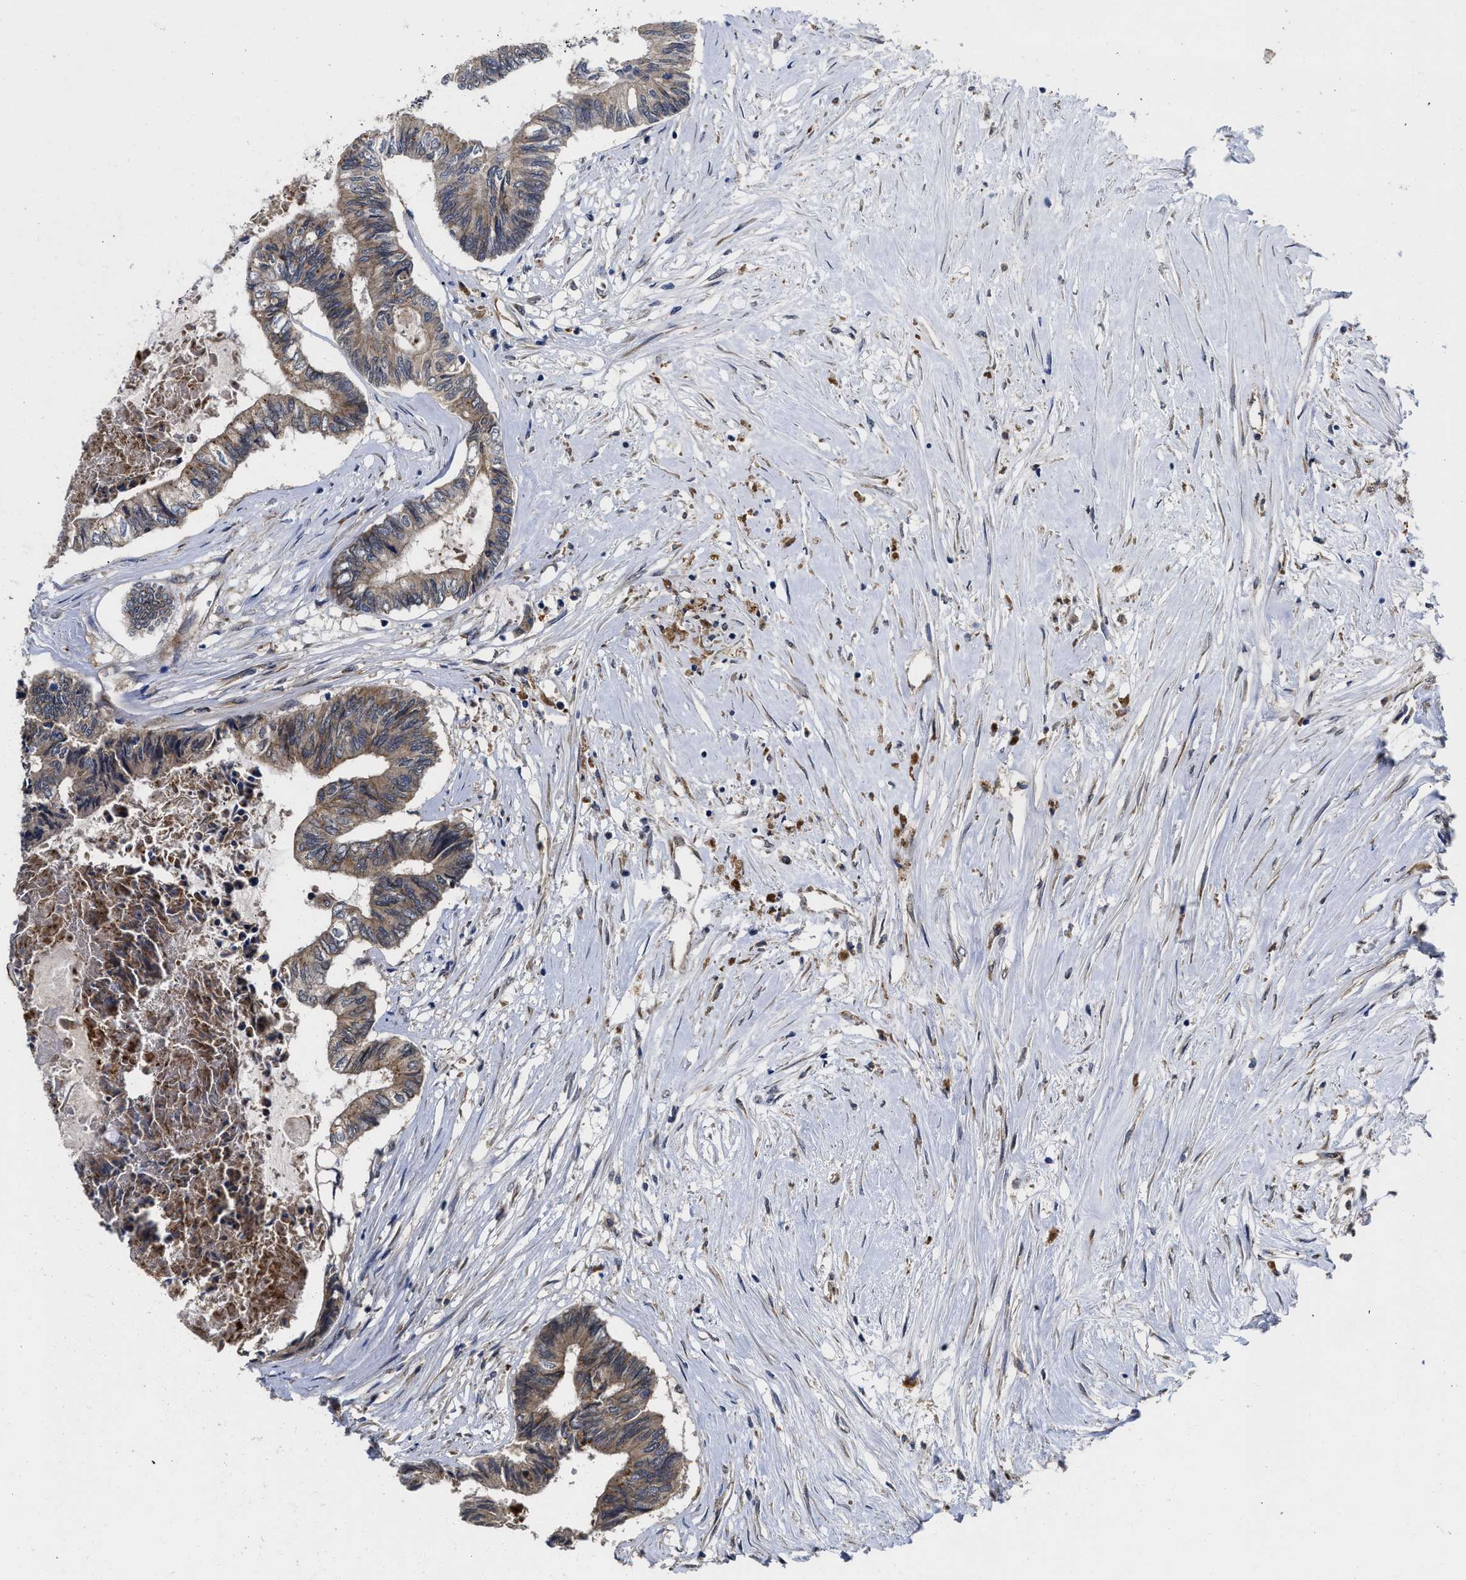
{"staining": {"intensity": "moderate", "quantity": ">75%", "location": "cytoplasmic/membranous"}, "tissue": "colorectal cancer", "cell_type": "Tumor cells", "image_type": "cancer", "snomed": [{"axis": "morphology", "description": "Adenocarcinoma, NOS"}, {"axis": "topography", "description": "Rectum"}], "caption": "IHC of colorectal cancer shows medium levels of moderate cytoplasmic/membranous expression in approximately >75% of tumor cells. (DAB (3,3'-diaminobenzidine) IHC with brightfield microscopy, high magnification).", "gene": "PKD2", "patient": {"sex": "male", "age": 63}}